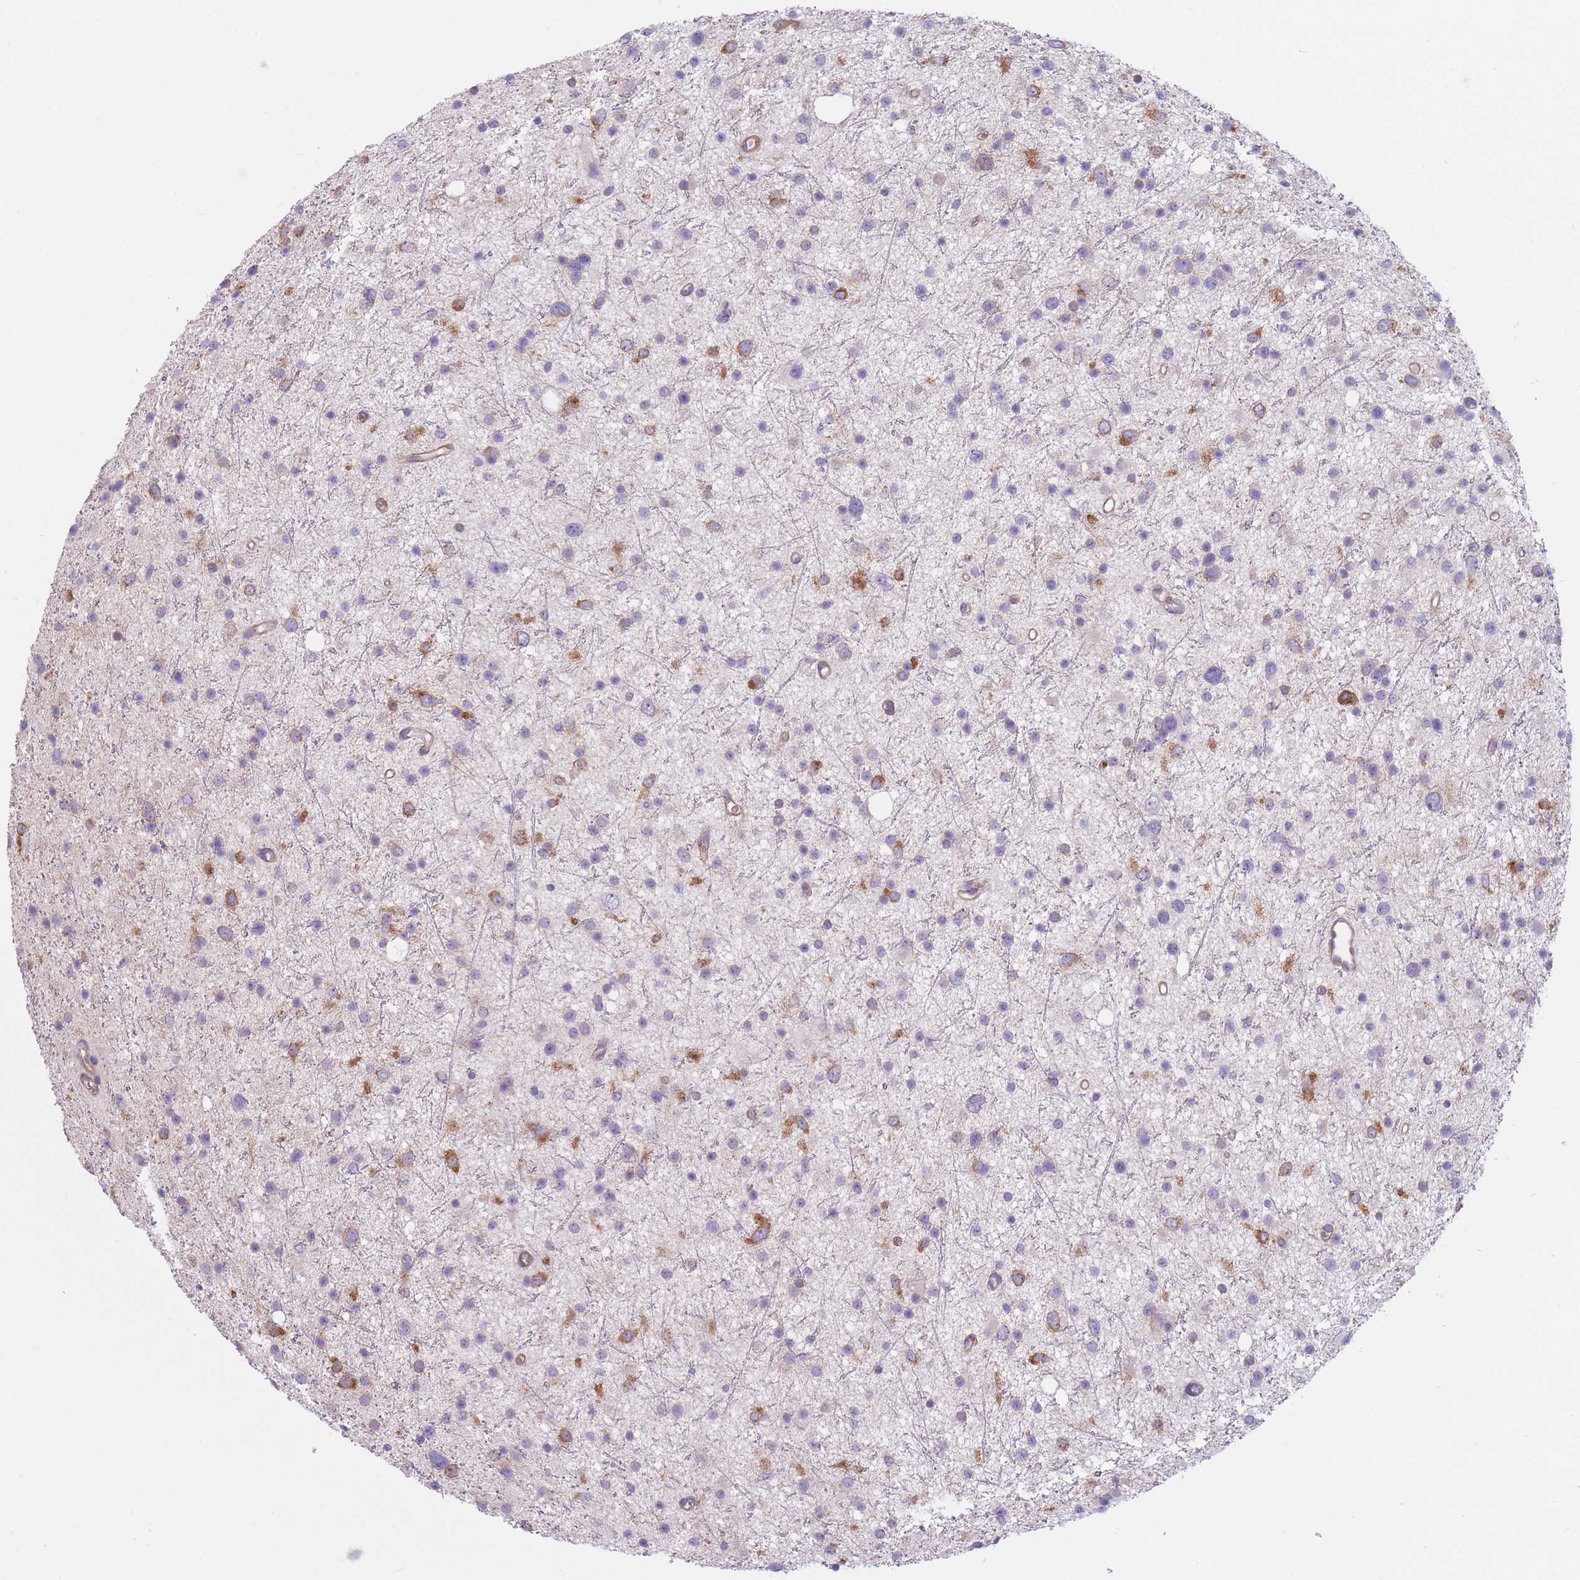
{"staining": {"intensity": "moderate", "quantity": "<25%", "location": "cytoplasmic/membranous"}, "tissue": "glioma", "cell_type": "Tumor cells", "image_type": "cancer", "snomed": [{"axis": "morphology", "description": "Glioma, malignant, Low grade"}, {"axis": "topography", "description": "Cerebral cortex"}], "caption": "Immunohistochemical staining of malignant low-grade glioma shows low levels of moderate cytoplasmic/membranous expression in about <25% of tumor cells.", "gene": "SERPINB3", "patient": {"sex": "female", "age": 39}}